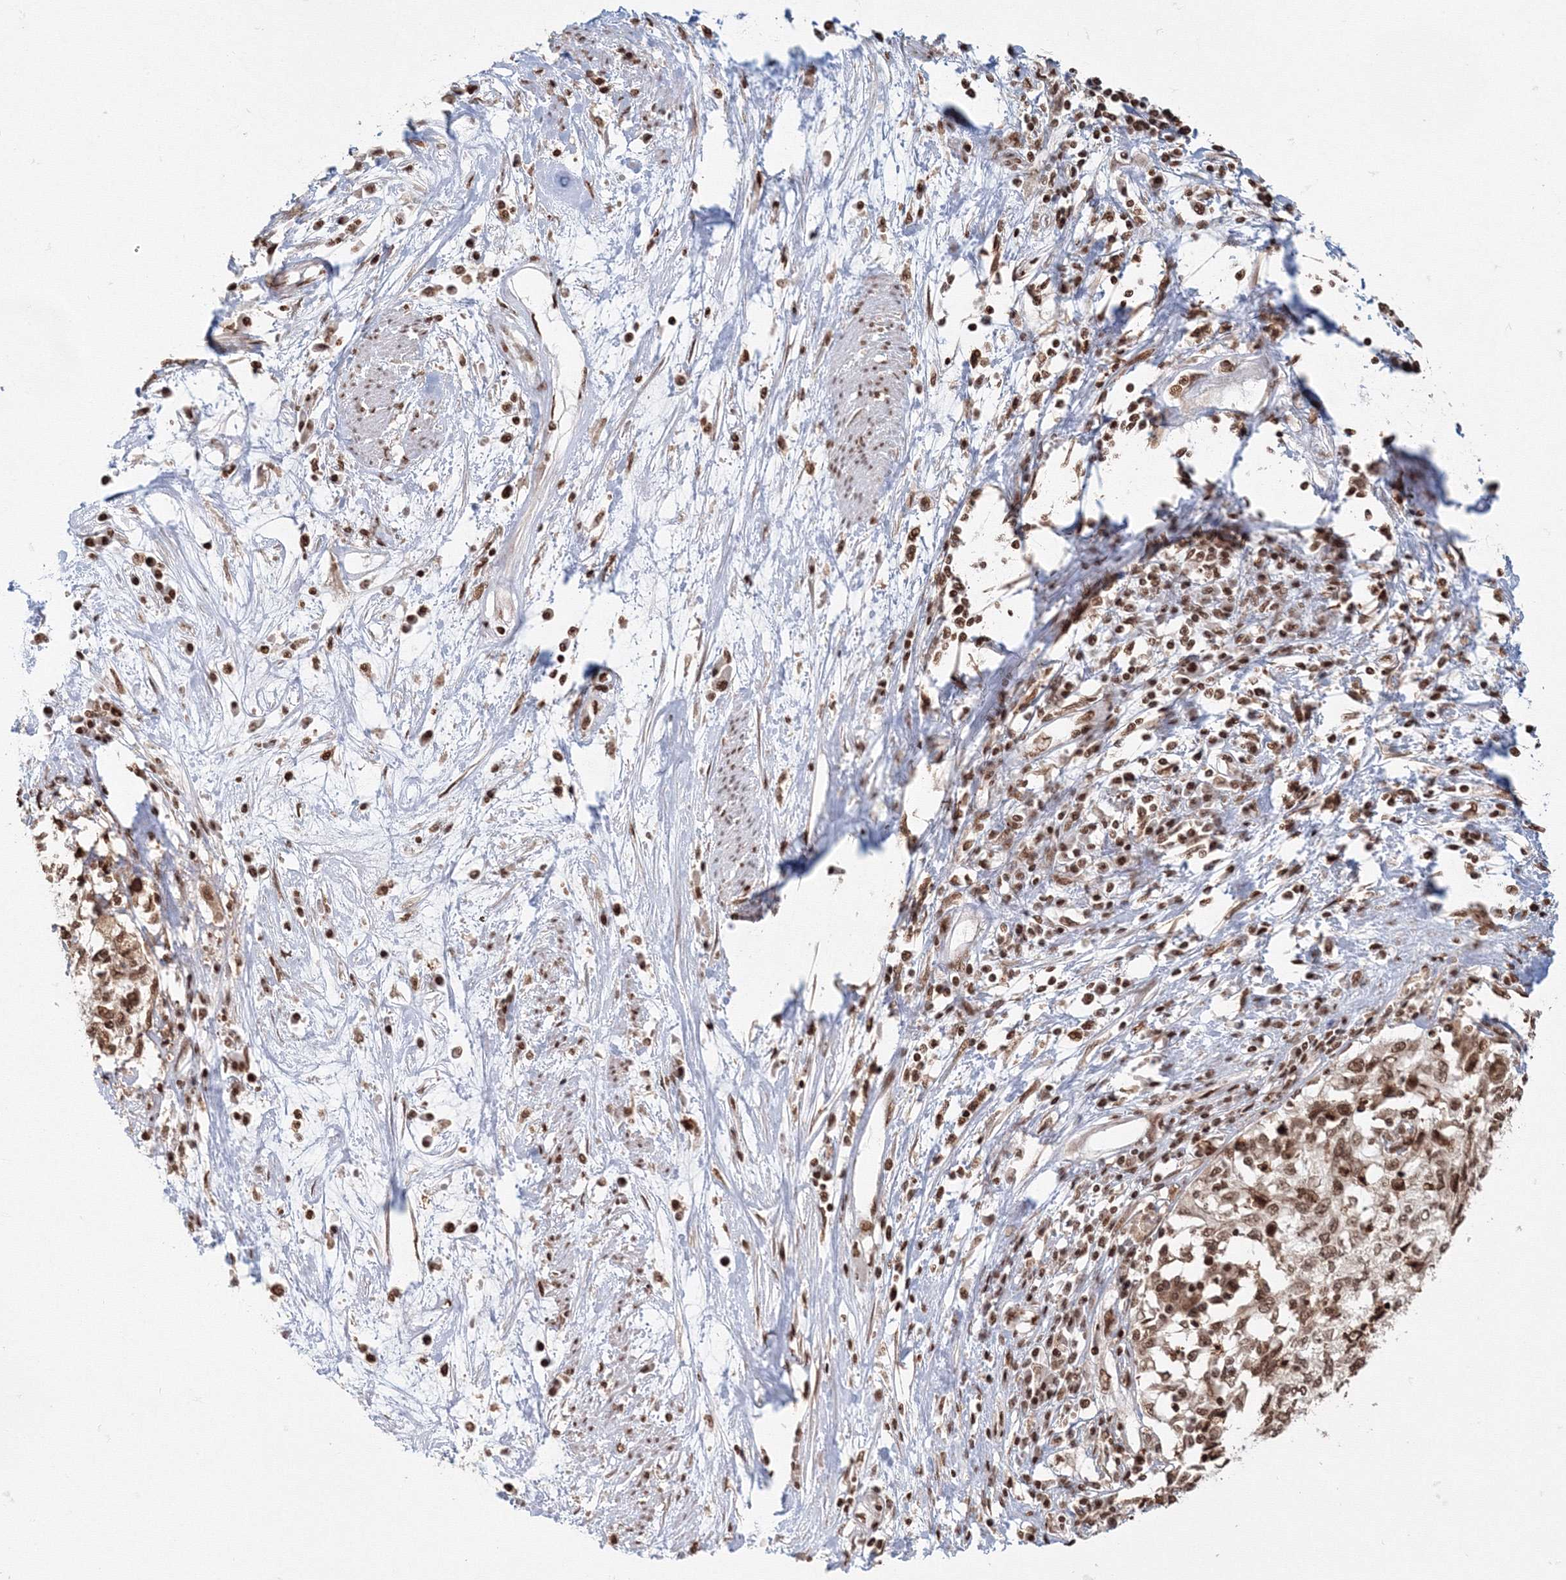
{"staining": {"intensity": "moderate", "quantity": ">75%", "location": "nuclear"}, "tissue": "cervical cancer", "cell_type": "Tumor cells", "image_type": "cancer", "snomed": [{"axis": "morphology", "description": "Squamous cell carcinoma, NOS"}, {"axis": "topography", "description": "Cervix"}], "caption": "Protein expression analysis of squamous cell carcinoma (cervical) exhibits moderate nuclear expression in about >75% of tumor cells.", "gene": "KIF20A", "patient": {"sex": "female", "age": 57}}